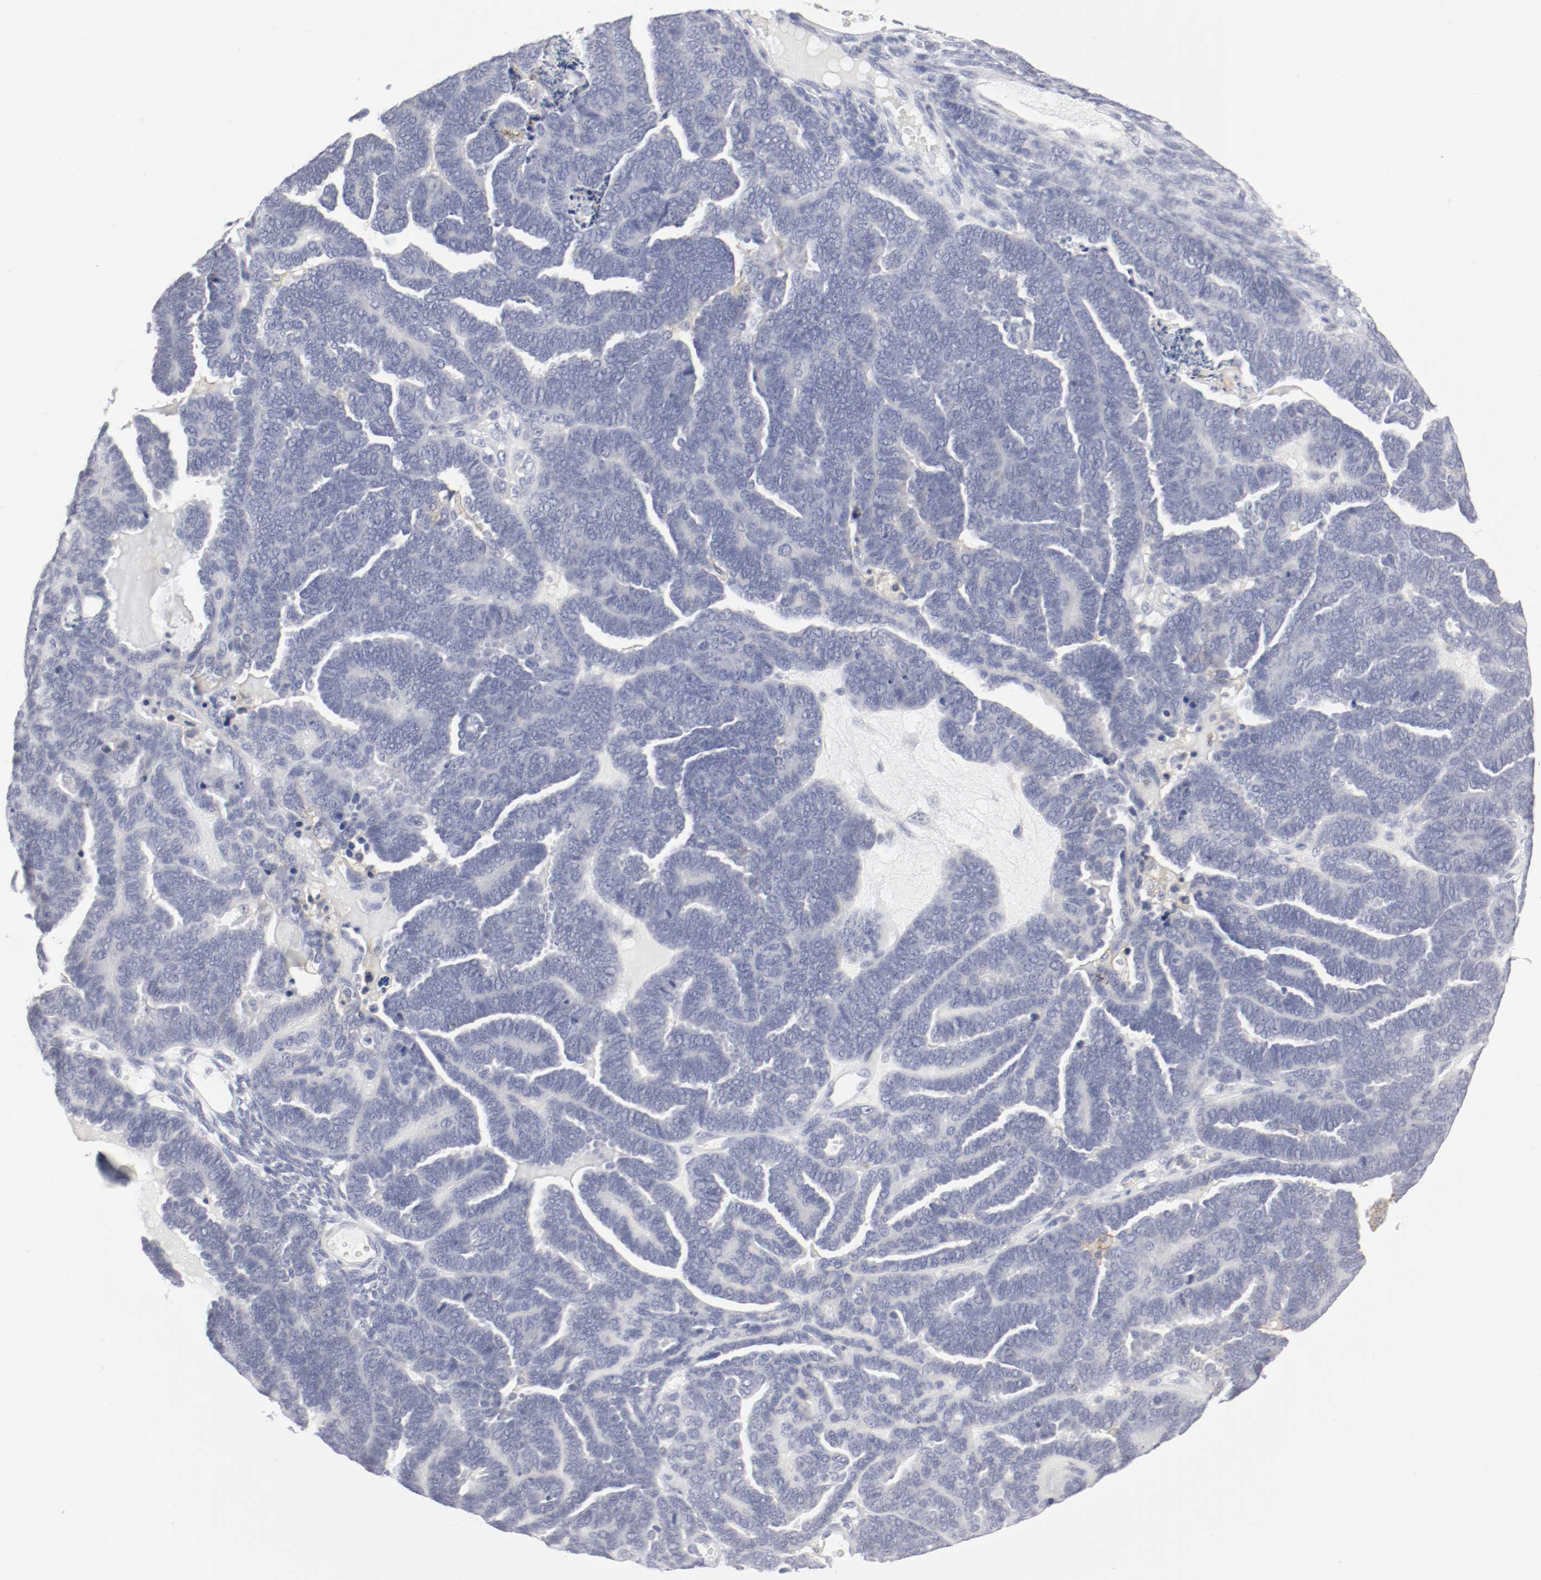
{"staining": {"intensity": "negative", "quantity": "none", "location": "none"}, "tissue": "endometrial cancer", "cell_type": "Tumor cells", "image_type": "cancer", "snomed": [{"axis": "morphology", "description": "Neoplasm, malignant, NOS"}, {"axis": "topography", "description": "Endometrium"}], "caption": "Protein analysis of endometrial neoplasm (malignant) displays no significant staining in tumor cells.", "gene": "ITGAX", "patient": {"sex": "female", "age": 74}}